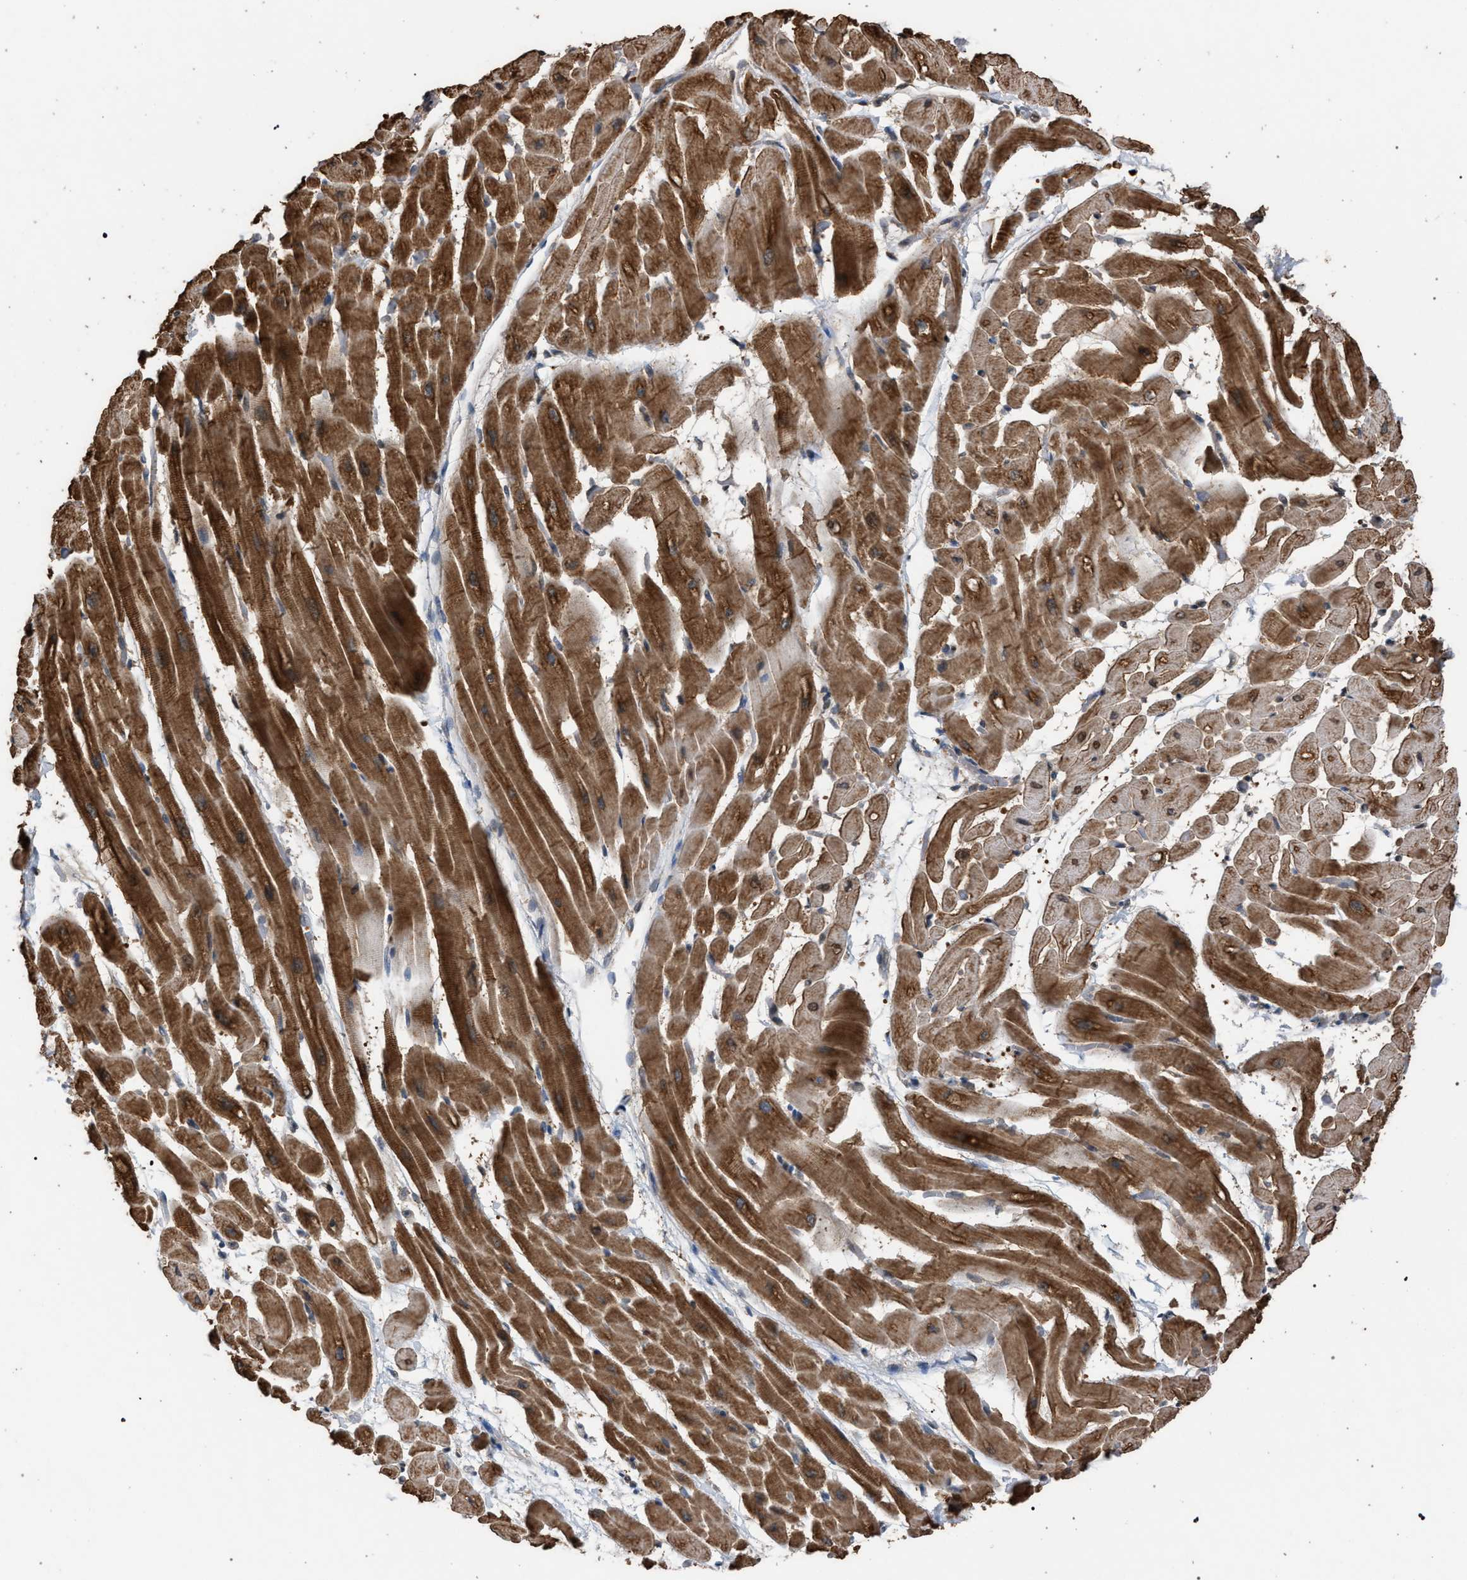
{"staining": {"intensity": "strong", "quantity": ">75%", "location": "cytoplasmic/membranous"}, "tissue": "heart muscle", "cell_type": "Cardiomyocytes", "image_type": "normal", "snomed": [{"axis": "morphology", "description": "Normal tissue, NOS"}, {"axis": "topography", "description": "Heart"}], "caption": "Protein expression analysis of normal heart muscle exhibits strong cytoplasmic/membranous expression in approximately >75% of cardiomyocytes. (DAB IHC, brown staining for protein, blue staining for nuclei).", "gene": "NAA35", "patient": {"sex": "male", "age": 45}}